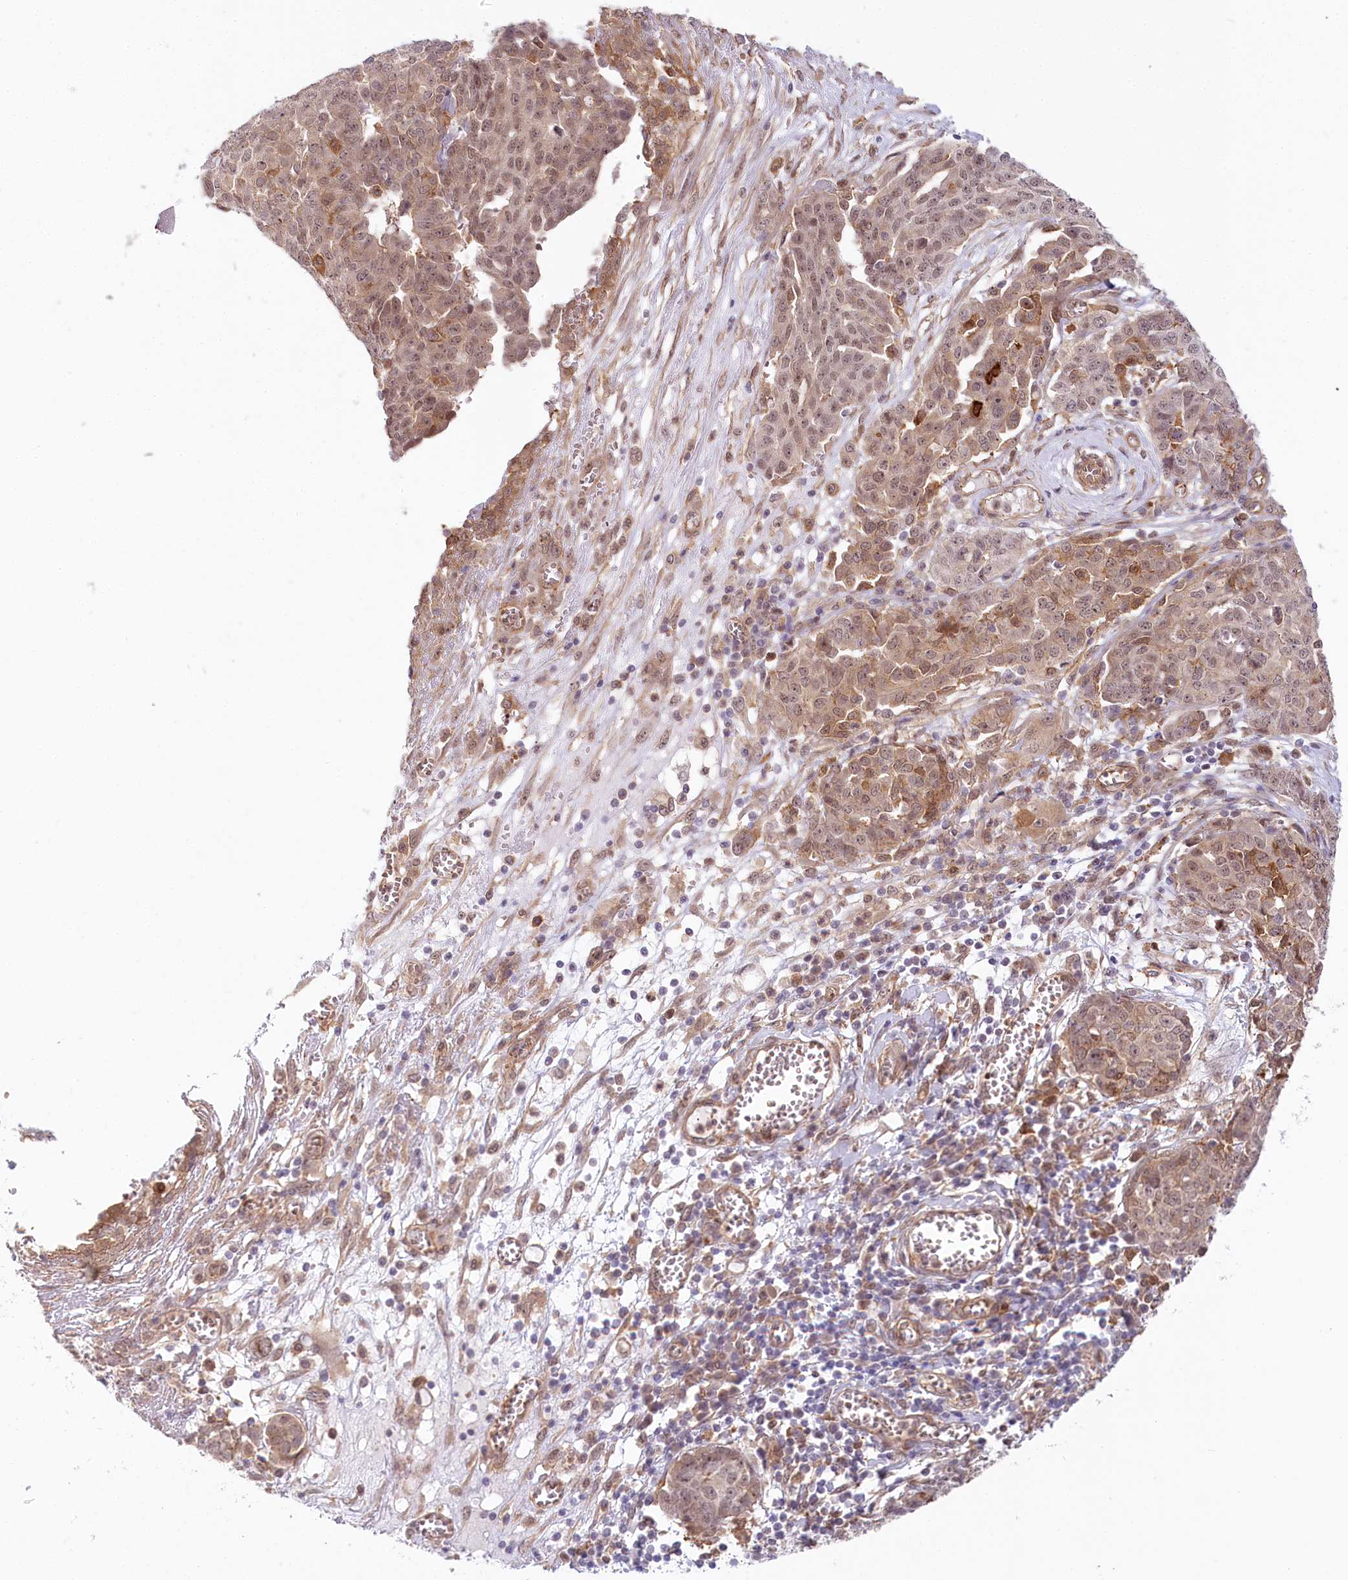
{"staining": {"intensity": "weak", "quantity": ">75%", "location": "cytoplasmic/membranous,nuclear"}, "tissue": "ovarian cancer", "cell_type": "Tumor cells", "image_type": "cancer", "snomed": [{"axis": "morphology", "description": "Cystadenocarcinoma, serous, NOS"}, {"axis": "topography", "description": "Soft tissue"}, {"axis": "topography", "description": "Ovary"}], "caption": "Immunohistochemical staining of human ovarian cancer (serous cystadenocarcinoma) shows low levels of weak cytoplasmic/membranous and nuclear protein expression in about >75% of tumor cells.", "gene": "TUBGCP2", "patient": {"sex": "female", "age": 57}}